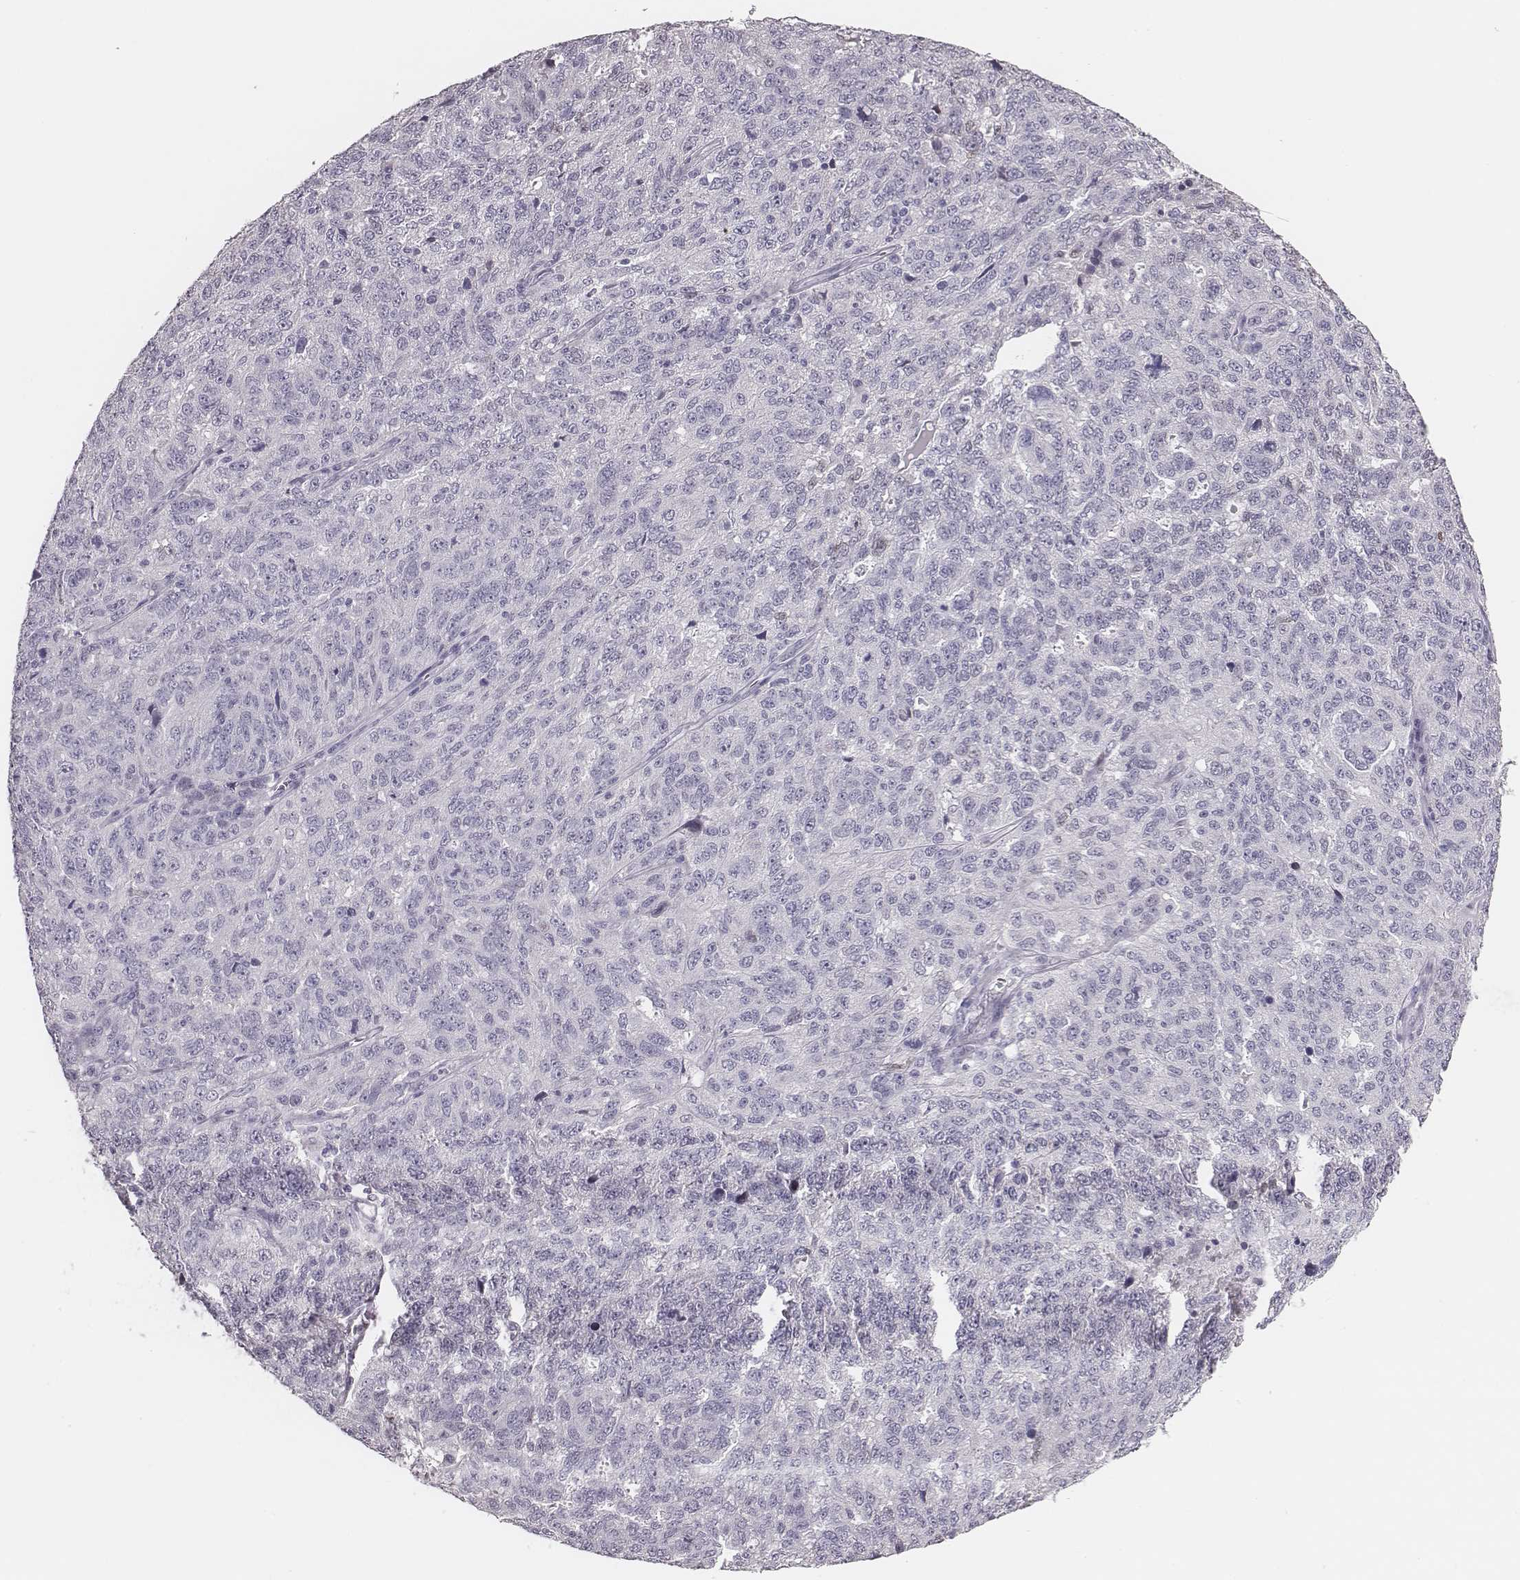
{"staining": {"intensity": "negative", "quantity": "none", "location": "none"}, "tissue": "ovarian cancer", "cell_type": "Tumor cells", "image_type": "cancer", "snomed": [{"axis": "morphology", "description": "Cystadenocarcinoma, serous, NOS"}, {"axis": "topography", "description": "Ovary"}], "caption": "This is an immunohistochemistry photomicrograph of serous cystadenocarcinoma (ovarian). There is no staining in tumor cells.", "gene": "ADGRF4", "patient": {"sex": "female", "age": 71}}